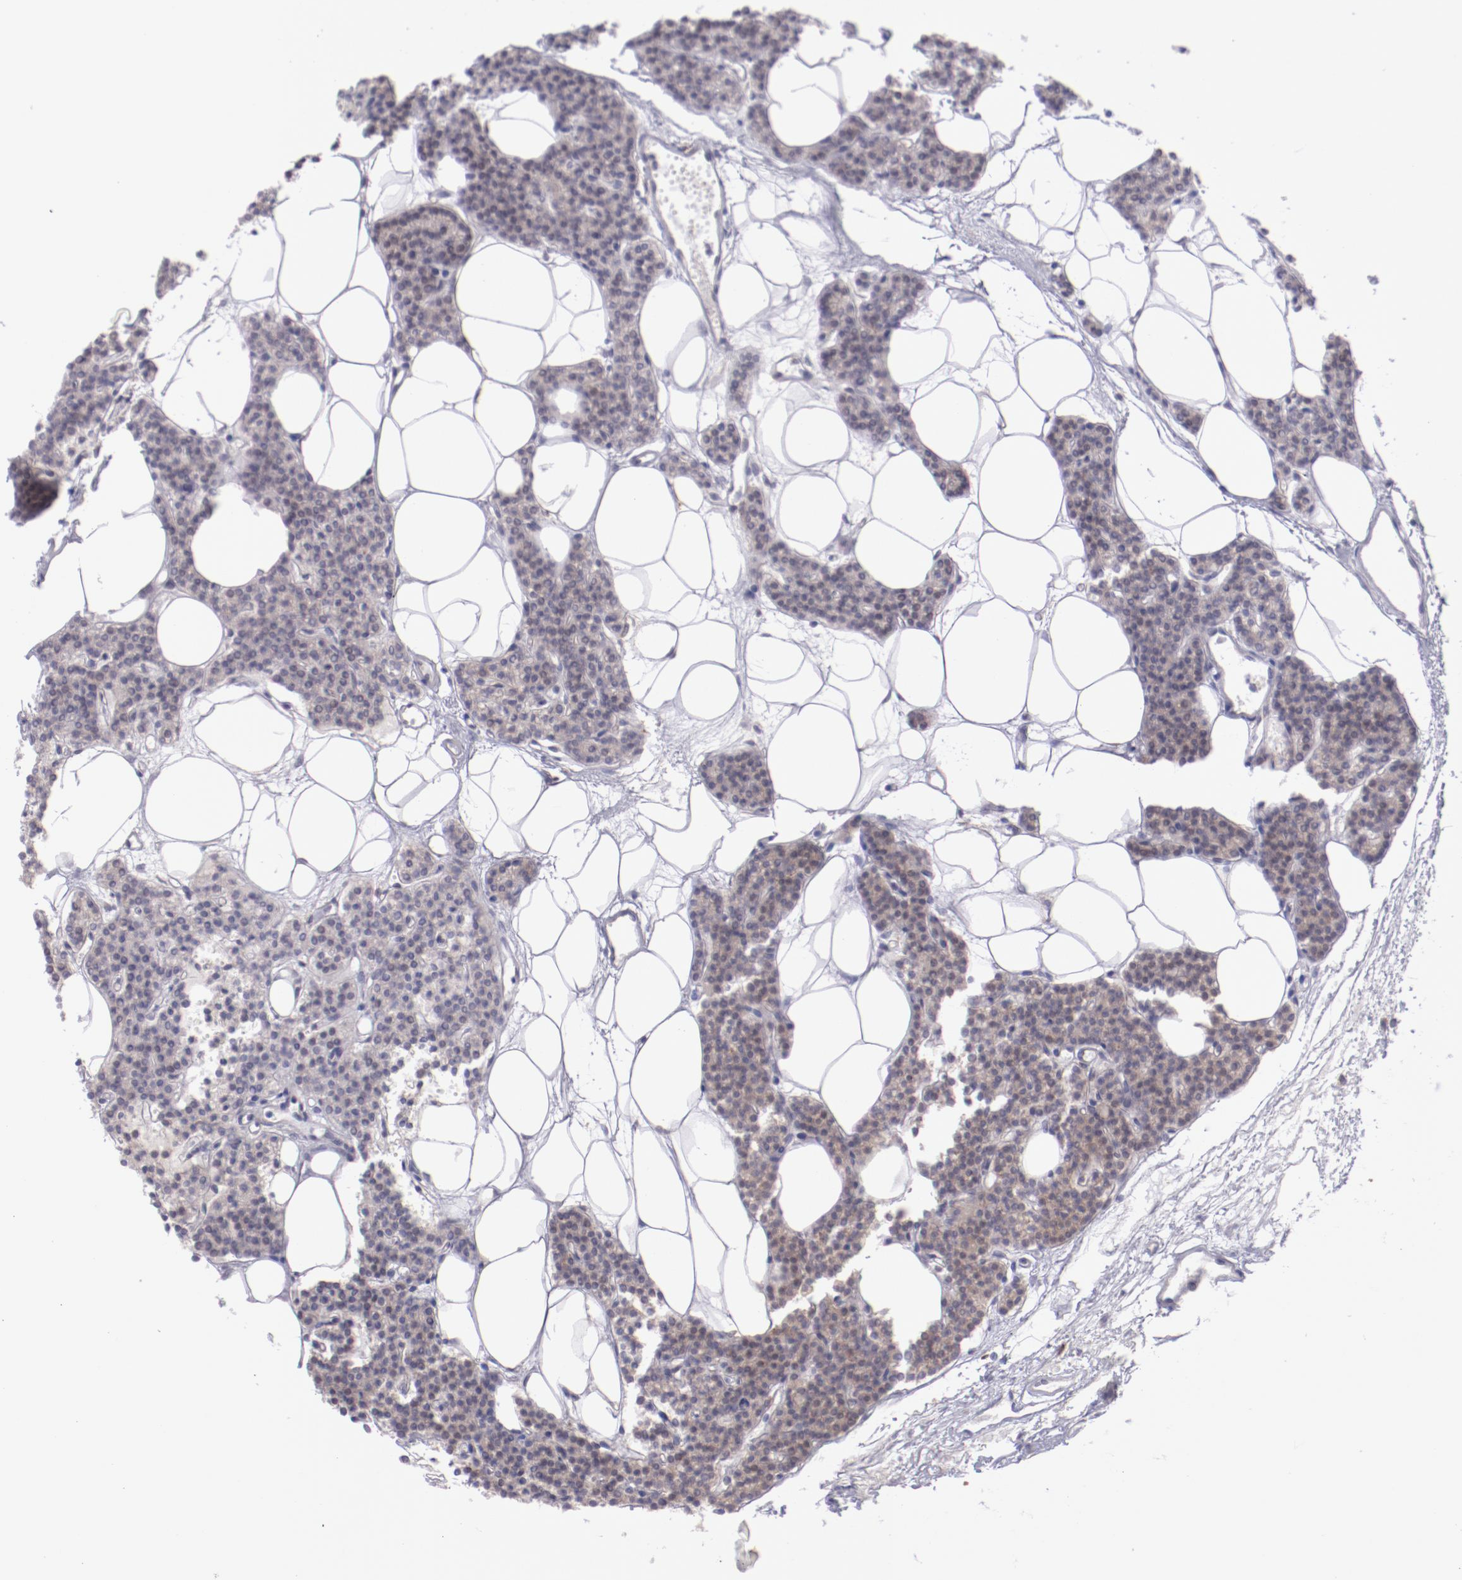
{"staining": {"intensity": "negative", "quantity": "none", "location": "none"}, "tissue": "parathyroid gland", "cell_type": "Glandular cells", "image_type": "normal", "snomed": [{"axis": "morphology", "description": "Normal tissue, NOS"}, {"axis": "topography", "description": "Parathyroid gland"}], "caption": "High power microscopy histopathology image of an immunohistochemistry (IHC) image of benign parathyroid gland, revealing no significant positivity in glandular cells. Nuclei are stained in blue.", "gene": "TRAF3", "patient": {"sex": "male", "age": 24}}